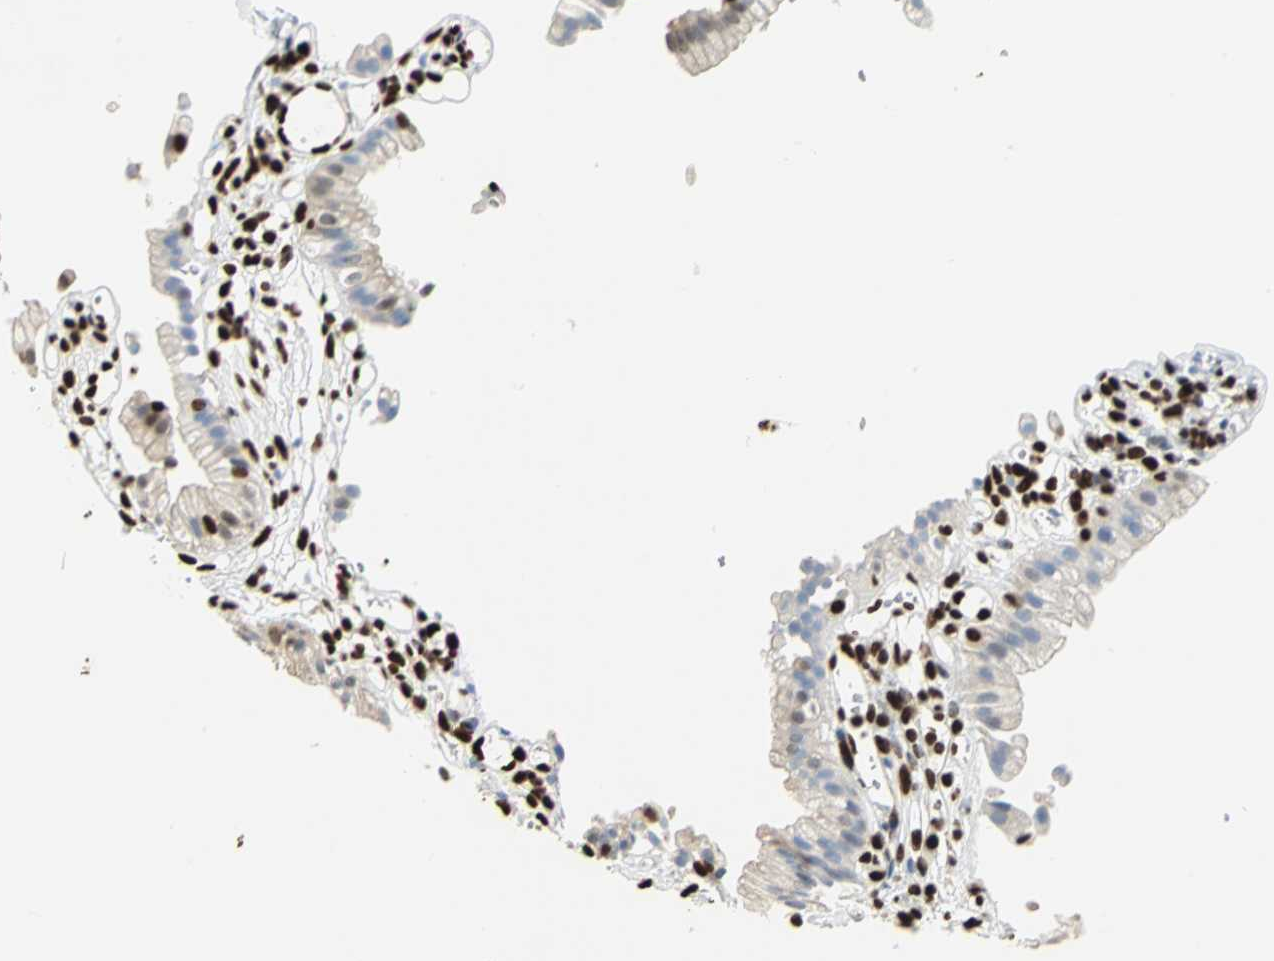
{"staining": {"intensity": "strong", "quantity": ">75%", "location": "nuclear"}, "tissue": "gallbladder", "cell_type": "Glandular cells", "image_type": "normal", "snomed": [{"axis": "morphology", "description": "Normal tissue, NOS"}, {"axis": "topography", "description": "Gallbladder"}], "caption": "An image of gallbladder stained for a protein shows strong nuclear brown staining in glandular cells. The staining is performed using DAB brown chromogen to label protein expression. The nuclei are counter-stained blue using hematoxylin.", "gene": "HMGB1", "patient": {"sex": "male", "age": 65}}